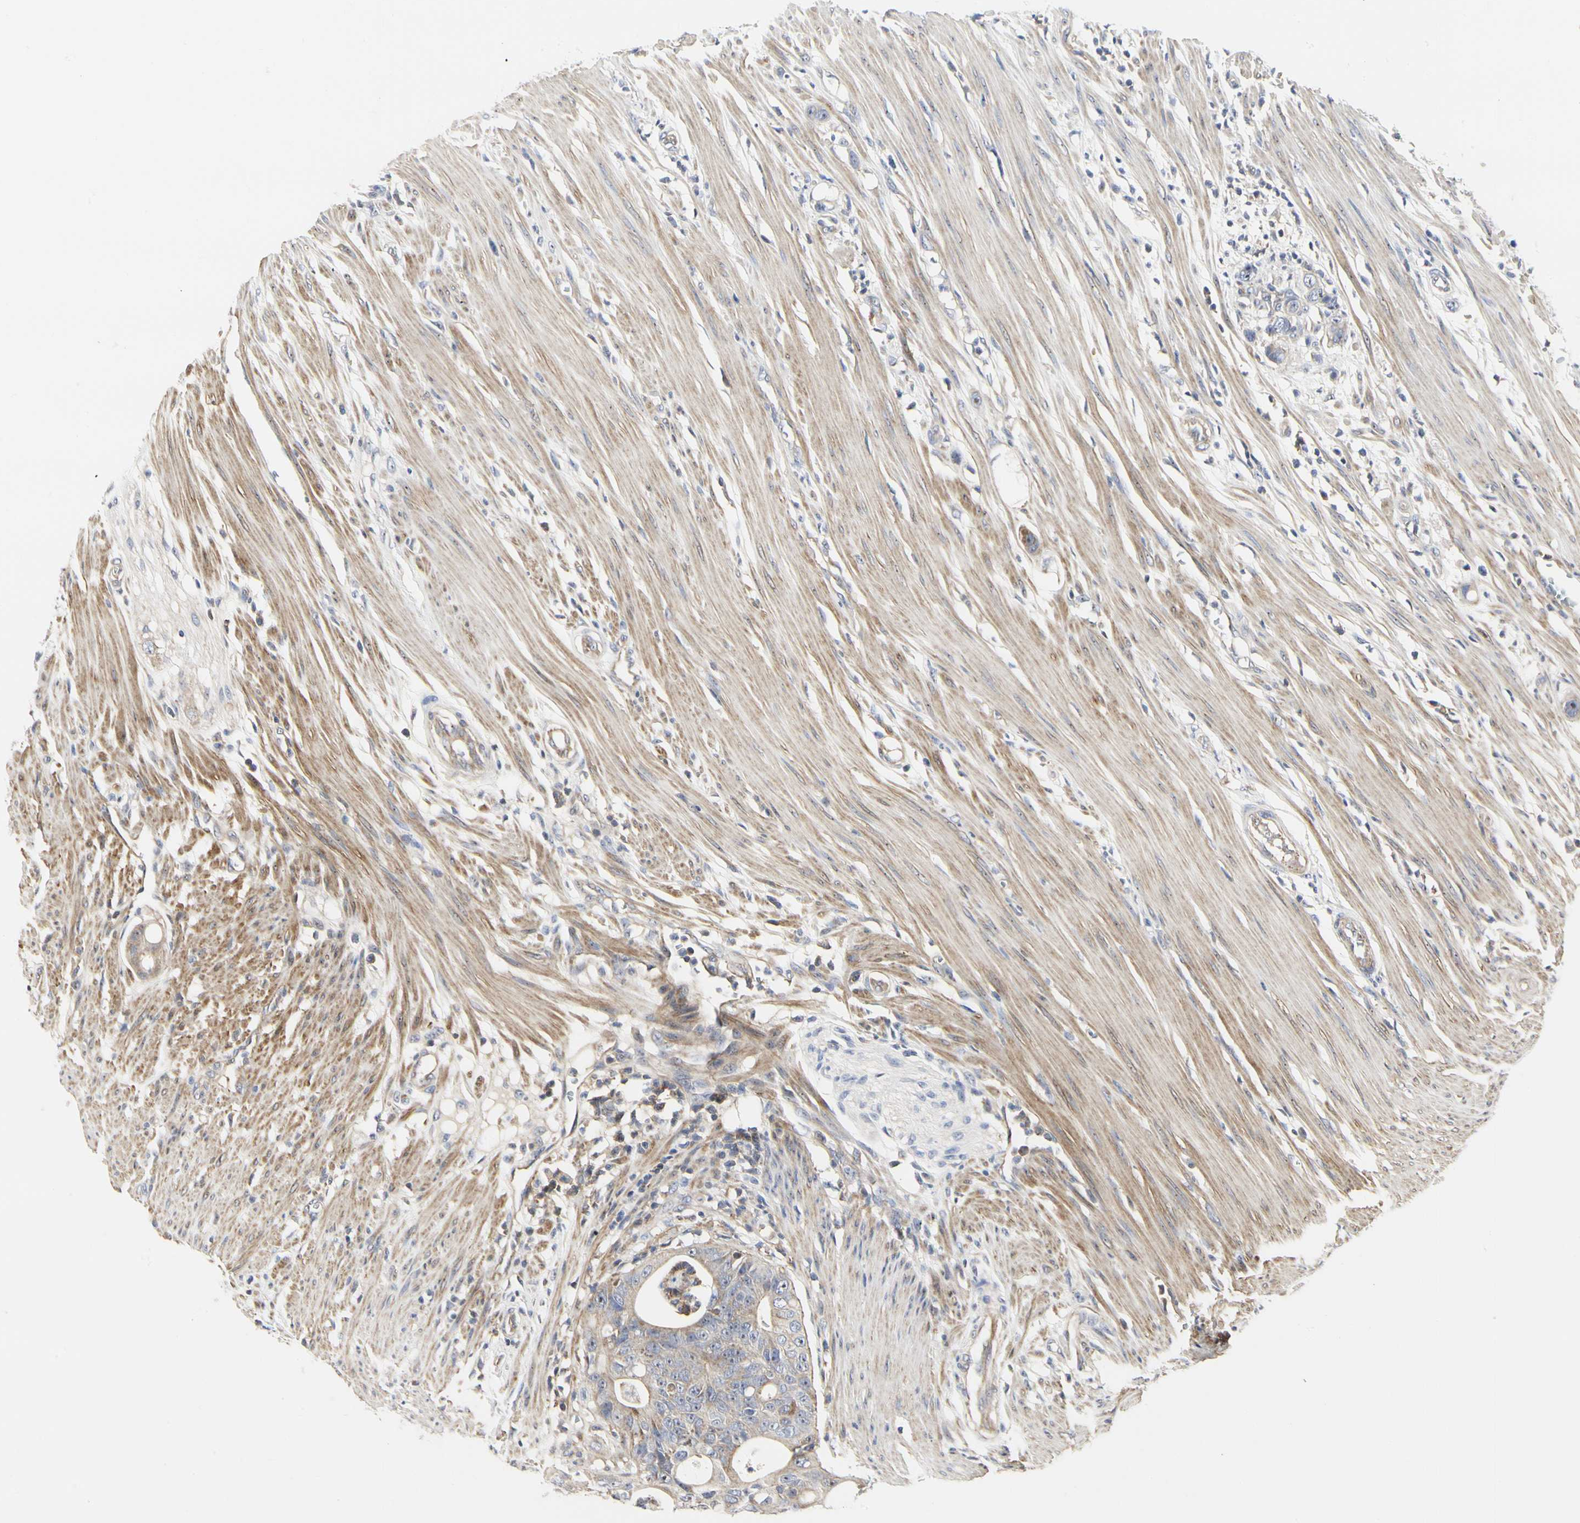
{"staining": {"intensity": "weak", "quantity": "25%-75%", "location": "cytoplasmic/membranous"}, "tissue": "colorectal cancer", "cell_type": "Tumor cells", "image_type": "cancer", "snomed": [{"axis": "morphology", "description": "Adenocarcinoma, NOS"}, {"axis": "topography", "description": "Colon"}], "caption": "Colorectal cancer stained with immunohistochemistry demonstrates weak cytoplasmic/membranous staining in approximately 25%-75% of tumor cells. The staining was performed using DAB, with brown indicating positive protein expression. Nuclei are stained blue with hematoxylin.", "gene": "SHANK2", "patient": {"sex": "female", "age": 57}}